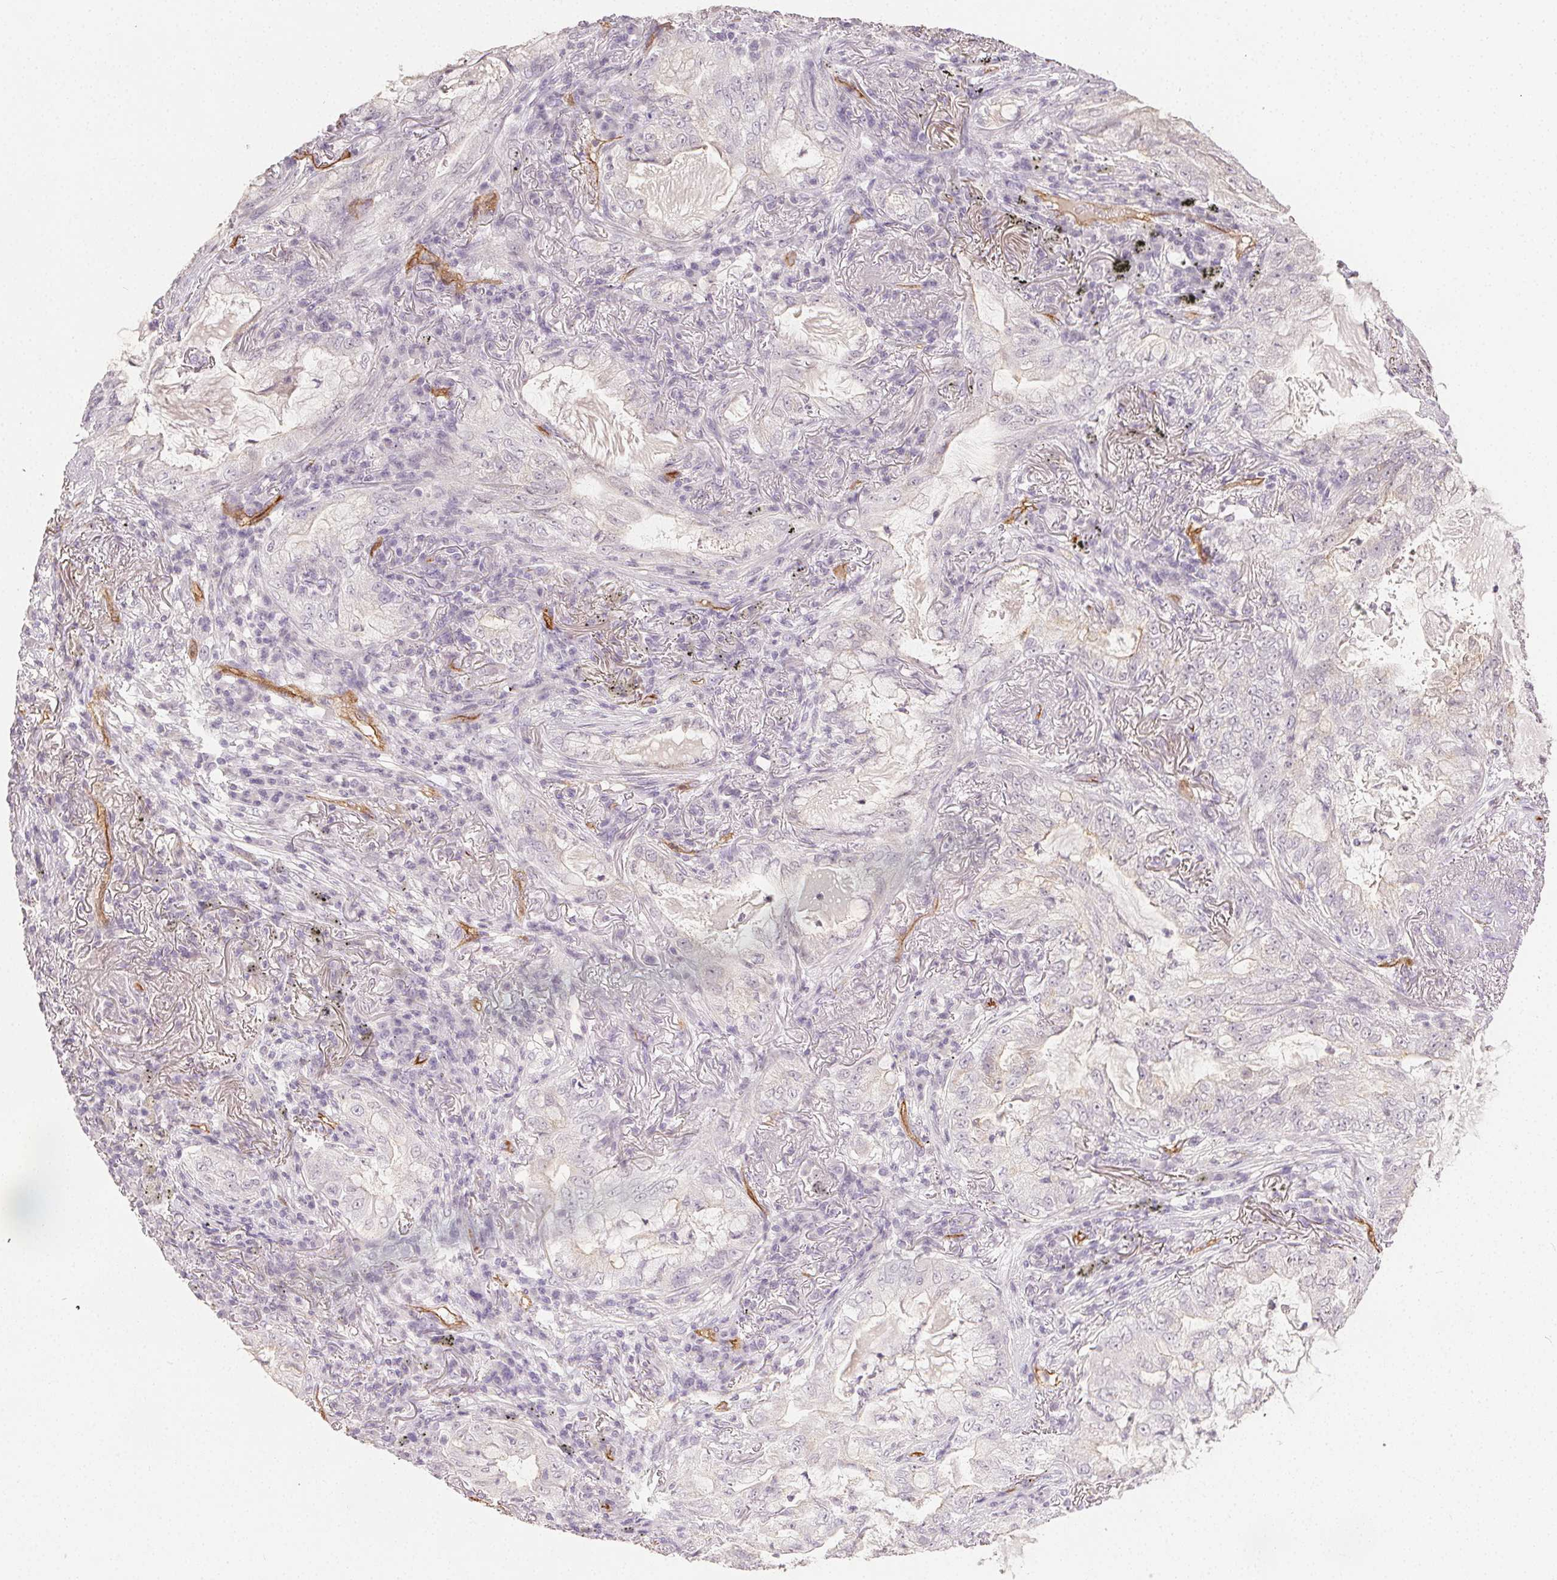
{"staining": {"intensity": "negative", "quantity": "none", "location": "none"}, "tissue": "lung cancer", "cell_type": "Tumor cells", "image_type": "cancer", "snomed": [{"axis": "morphology", "description": "Adenocarcinoma, NOS"}, {"axis": "topography", "description": "Lung"}], "caption": "Human lung cancer stained for a protein using immunohistochemistry (IHC) reveals no staining in tumor cells.", "gene": "PODXL", "patient": {"sex": "female", "age": 73}}